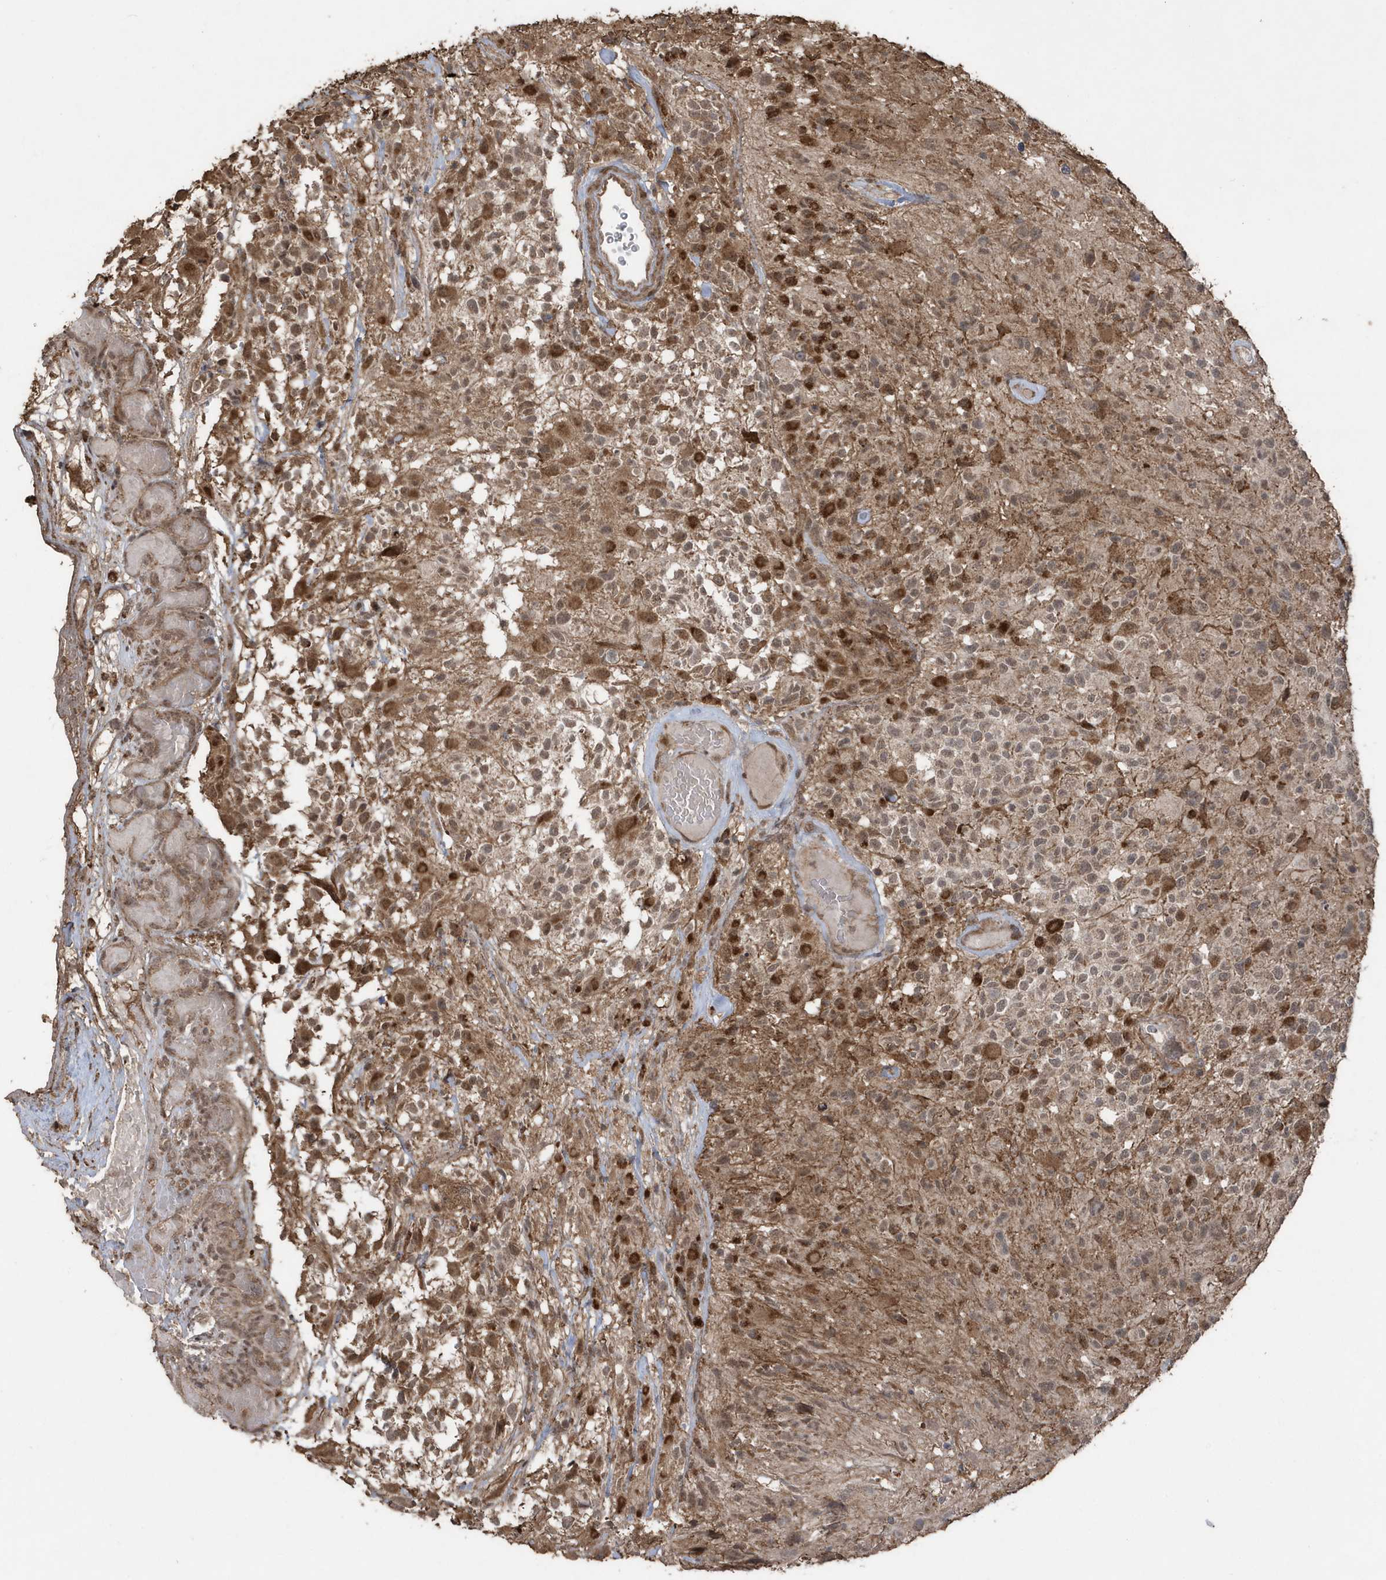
{"staining": {"intensity": "moderate", "quantity": ">75%", "location": "cytoplasmic/membranous,nuclear"}, "tissue": "glioma", "cell_type": "Tumor cells", "image_type": "cancer", "snomed": [{"axis": "morphology", "description": "Glioma, malignant, High grade"}, {"axis": "morphology", "description": "Glioblastoma, NOS"}, {"axis": "topography", "description": "Brain"}], "caption": "This image demonstrates malignant glioma (high-grade) stained with immunohistochemistry to label a protein in brown. The cytoplasmic/membranous and nuclear of tumor cells show moderate positivity for the protein. Nuclei are counter-stained blue.", "gene": "PAXBP1", "patient": {"sex": "male", "age": 60}}